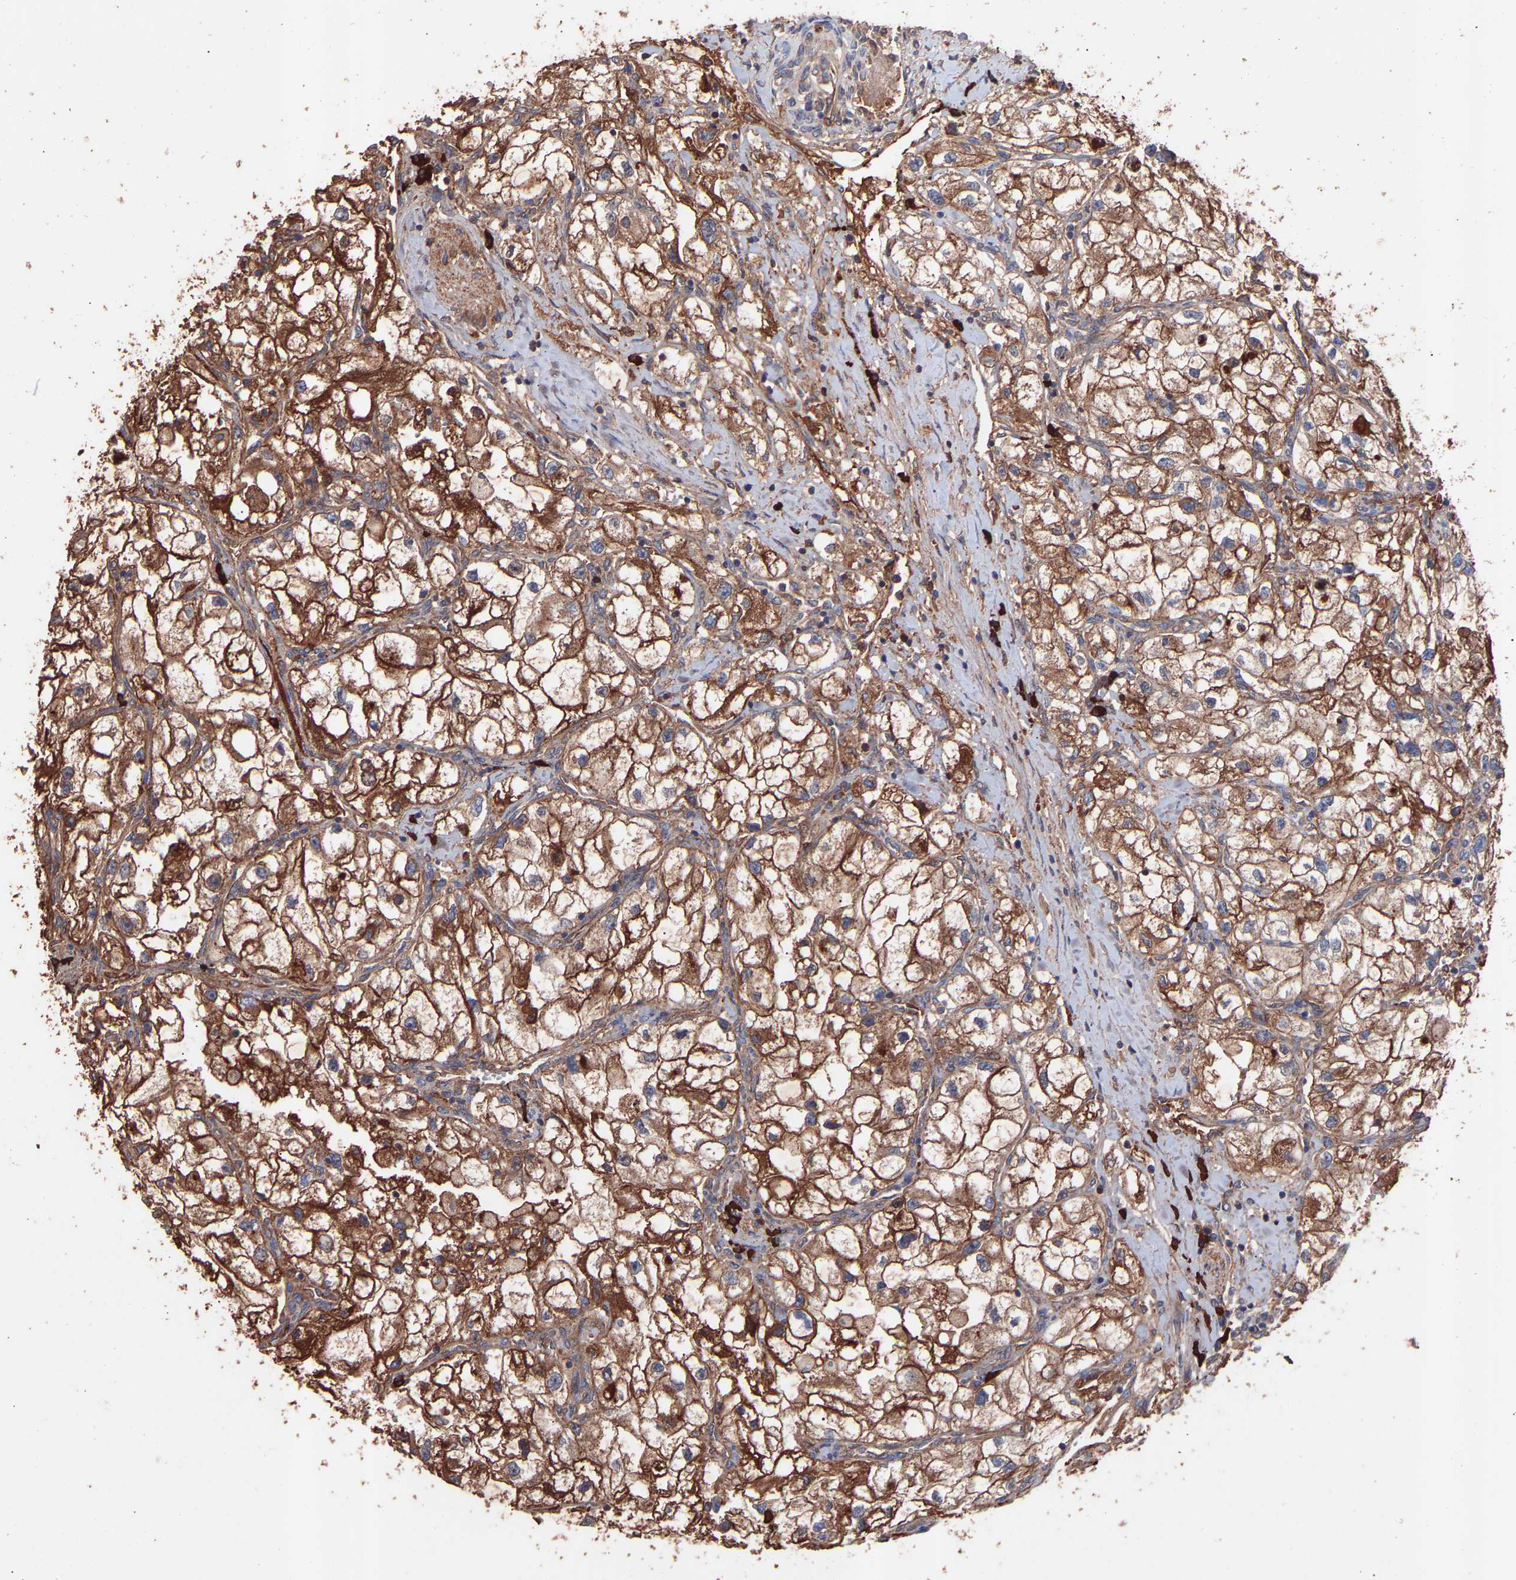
{"staining": {"intensity": "strong", "quantity": ">75%", "location": "cytoplasmic/membranous"}, "tissue": "renal cancer", "cell_type": "Tumor cells", "image_type": "cancer", "snomed": [{"axis": "morphology", "description": "Adenocarcinoma, NOS"}, {"axis": "topography", "description": "Kidney"}], "caption": "A high-resolution histopathology image shows IHC staining of renal cancer, which exhibits strong cytoplasmic/membranous positivity in about >75% of tumor cells. (DAB (3,3'-diaminobenzidine) IHC, brown staining for protein, blue staining for nuclei).", "gene": "TMEM268", "patient": {"sex": "female", "age": 70}}